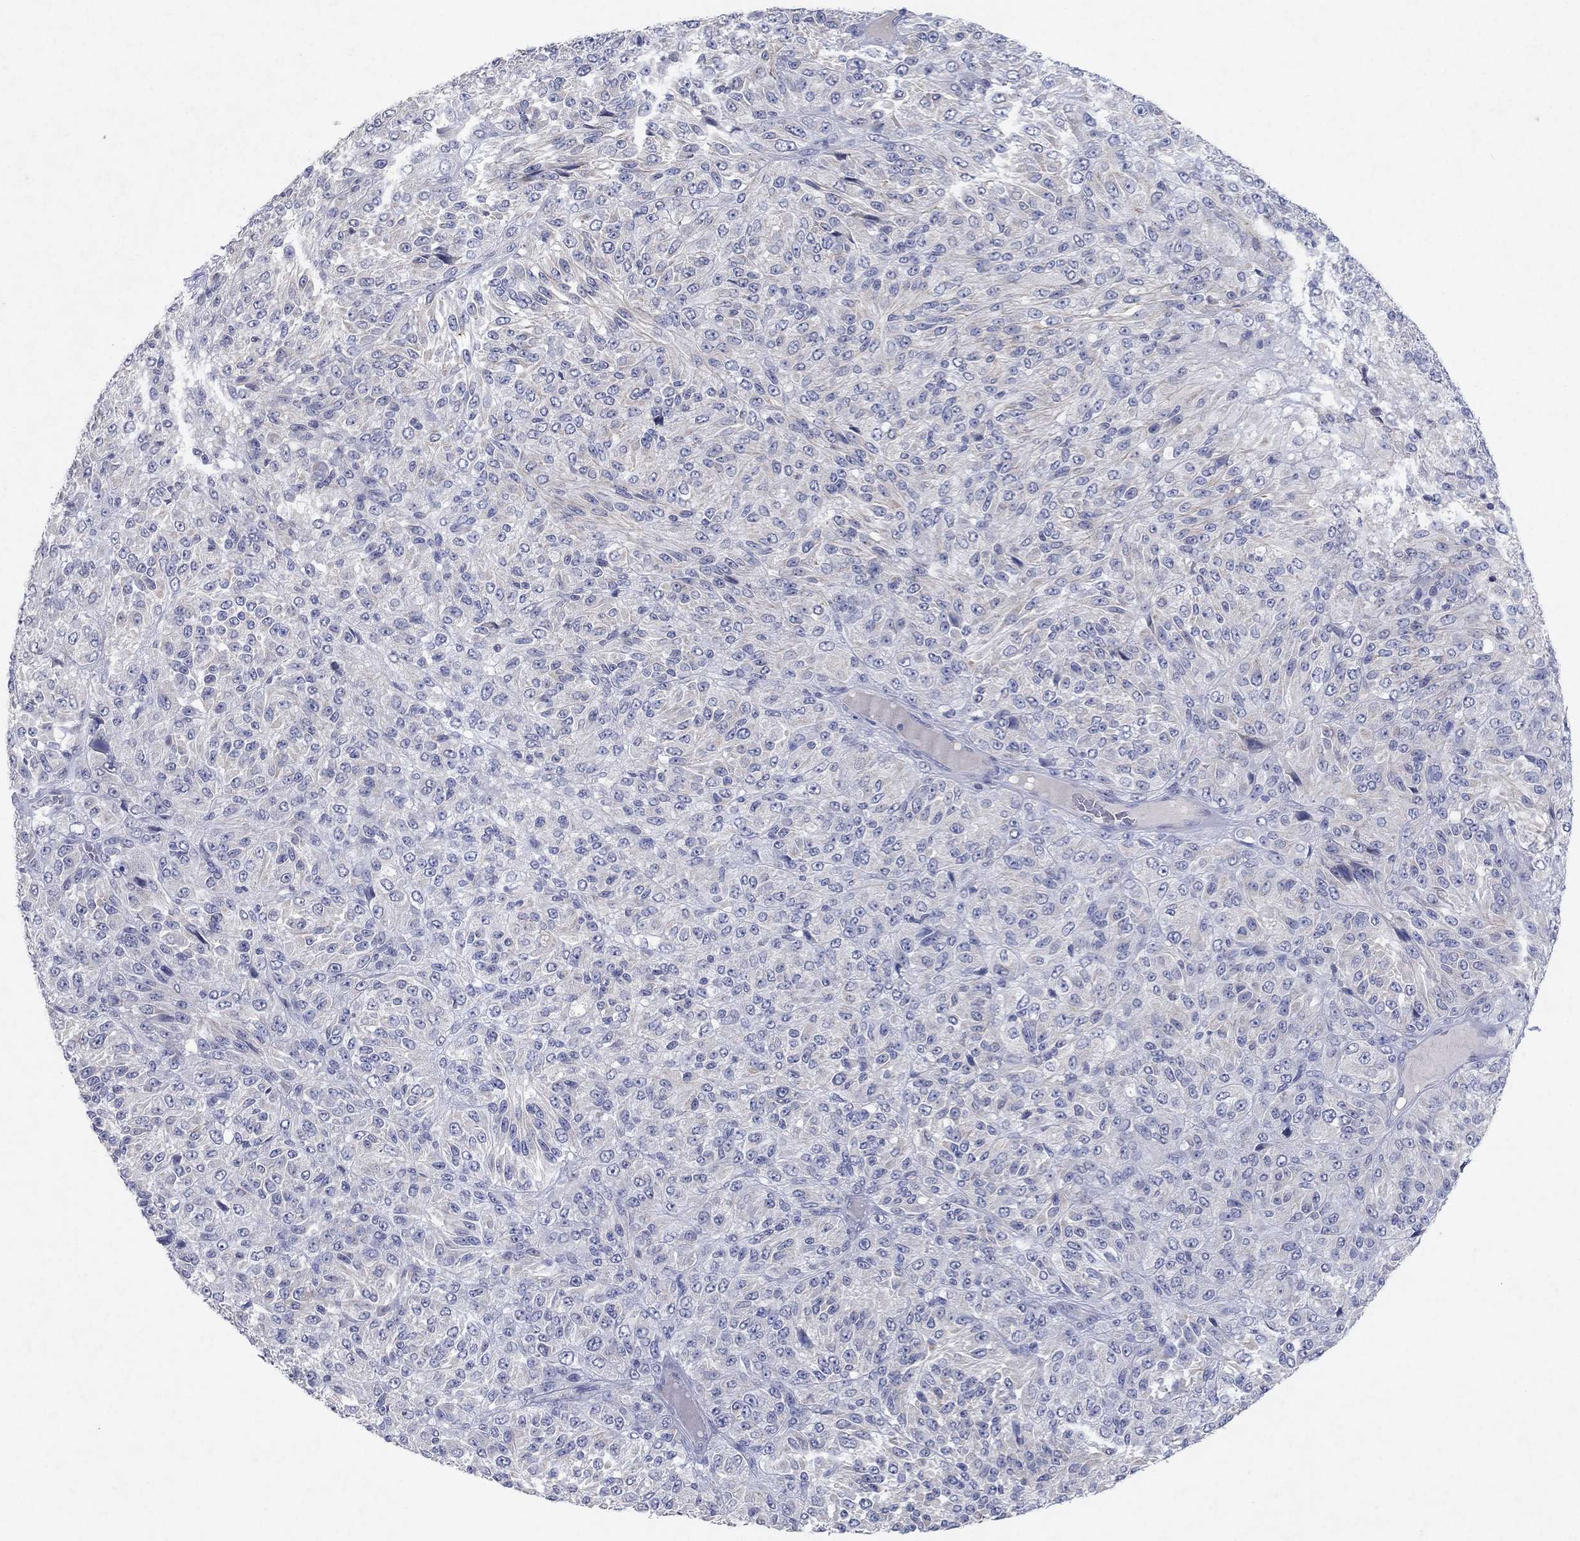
{"staining": {"intensity": "negative", "quantity": "none", "location": "none"}, "tissue": "melanoma", "cell_type": "Tumor cells", "image_type": "cancer", "snomed": [{"axis": "morphology", "description": "Malignant melanoma, Metastatic site"}, {"axis": "topography", "description": "Brain"}], "caption": "Tumor cells are negative for brown protein staining in malignant melanoma (metastatic site).", "gene": "KRT40", "patient": {"sex": "female", "age": 56}}